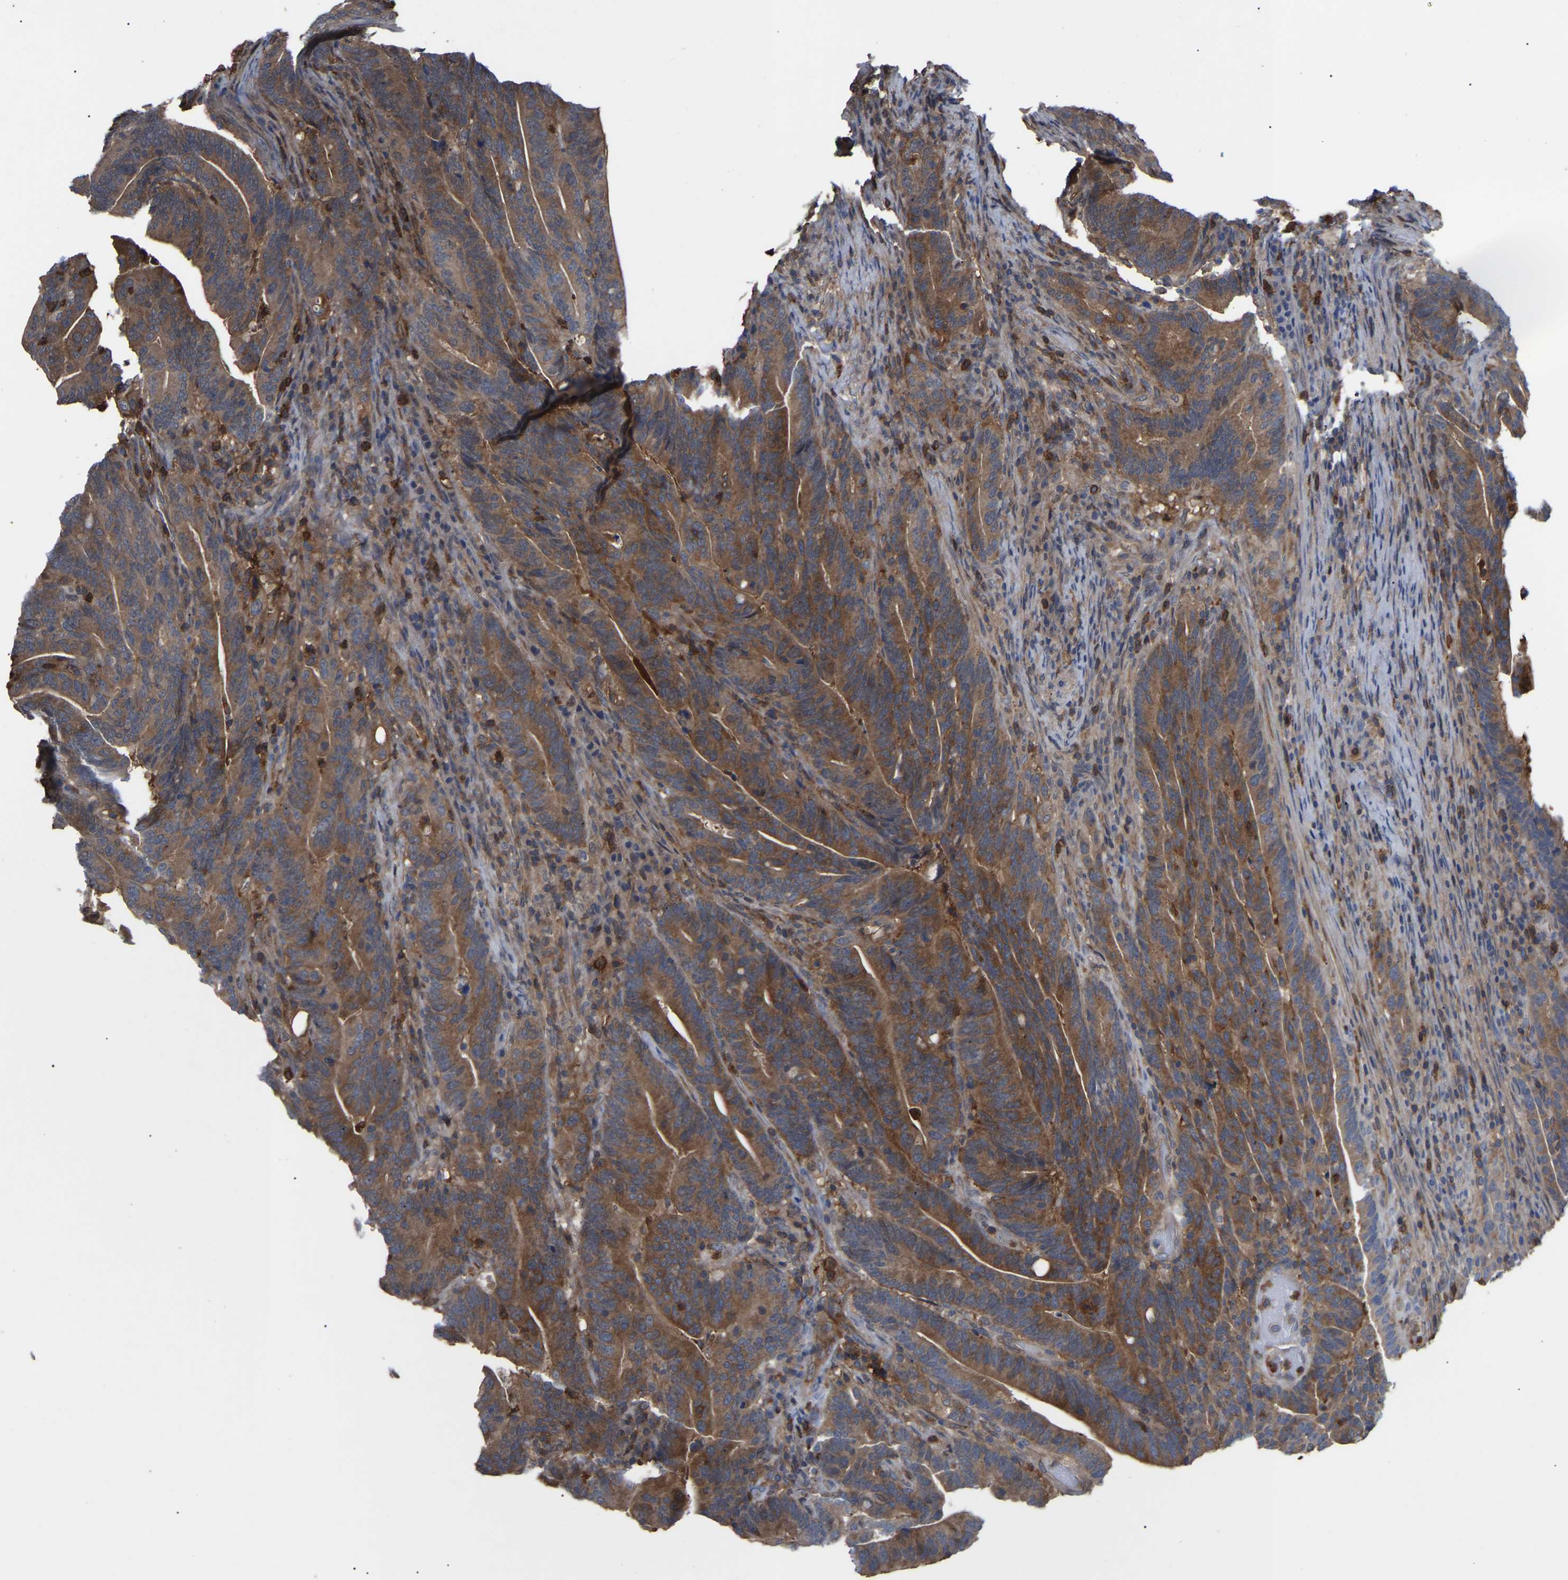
{"staining": {"intensity": "moderate", "quantity": ">75%", "location": "cytoplasmic/membranous"}, "tissue": "colorectal cancer", "cell_type": "Tumor cells", "image_type": "cancer", "snomed": [{"axis": "morphology", "description": "Adenocarcinoma, NOS"}, {"axis": "topography", "description": "Colon"}], "caption": "Immunohistochemistry (DAB) staining of human colorectal adenocarcinoma reveals moderate cytoplasmic/membranous protein positivity in about >75% of tumor cells.", "gene": "CIT", "patient": {"sex": "female", "age": 66}}